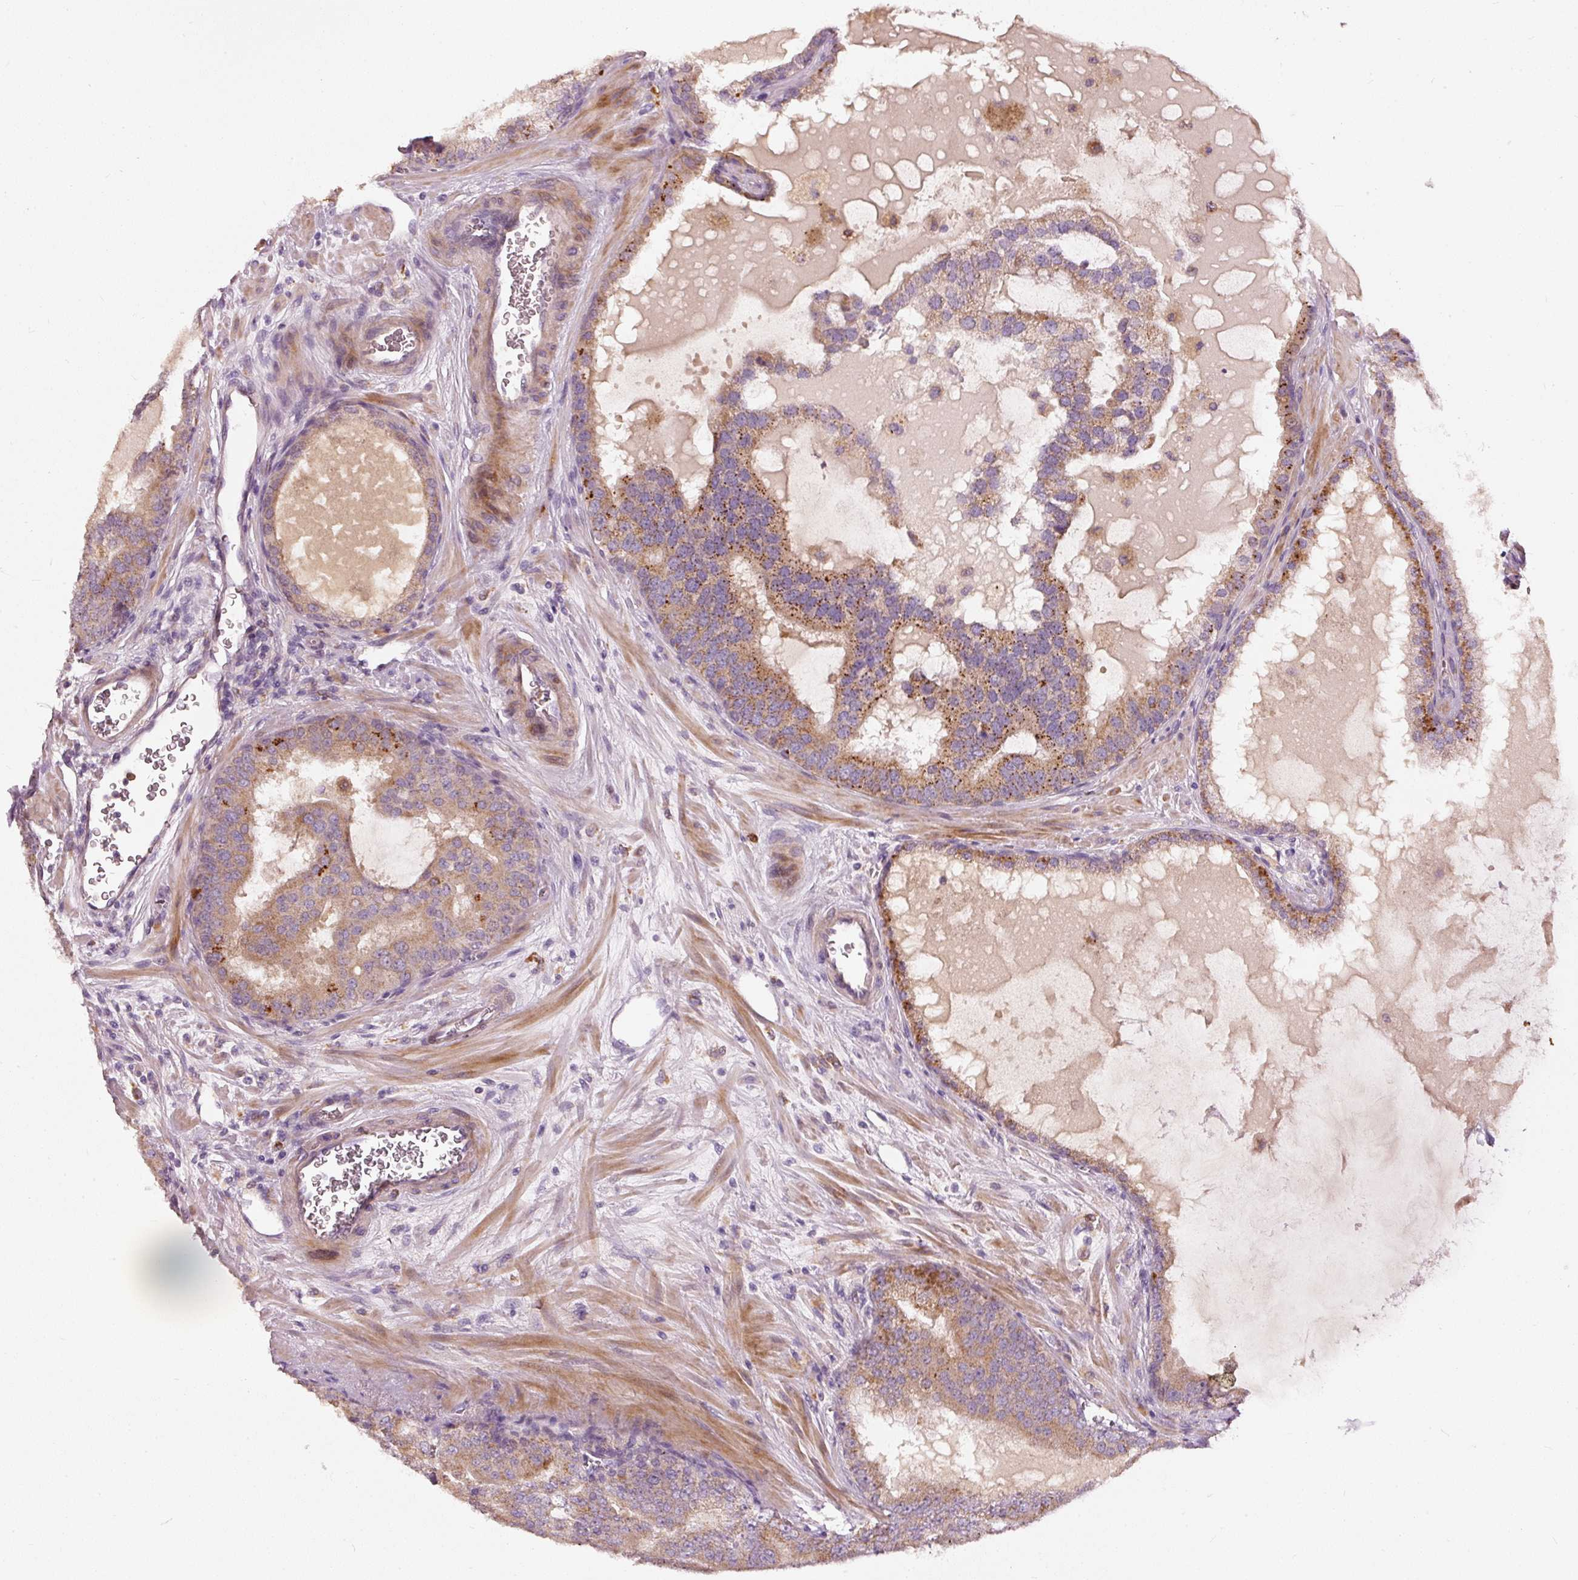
{"staining": {"intensity": "moderate", "quantity": ">75%", "location": "cytoplasmic/membranous"}, "tissue": "prostate cancer", "cell_type": "Tumor cells", "image_type": "cancer", "snomed": [{"axis": "morphology", "description": "Adenocarcinoma, High grade"}, {"axis": "topography", "description": "Prostate"}], "caption": "High-grade adenocarcinoma (prostate) stained for a protein (brown) reveals moderate cytoplasmic/membranous positive positivity in approximately >75% of tumor cells.", "gene": "KLHL21", "patient": {"sex": "male", "age": 55}}